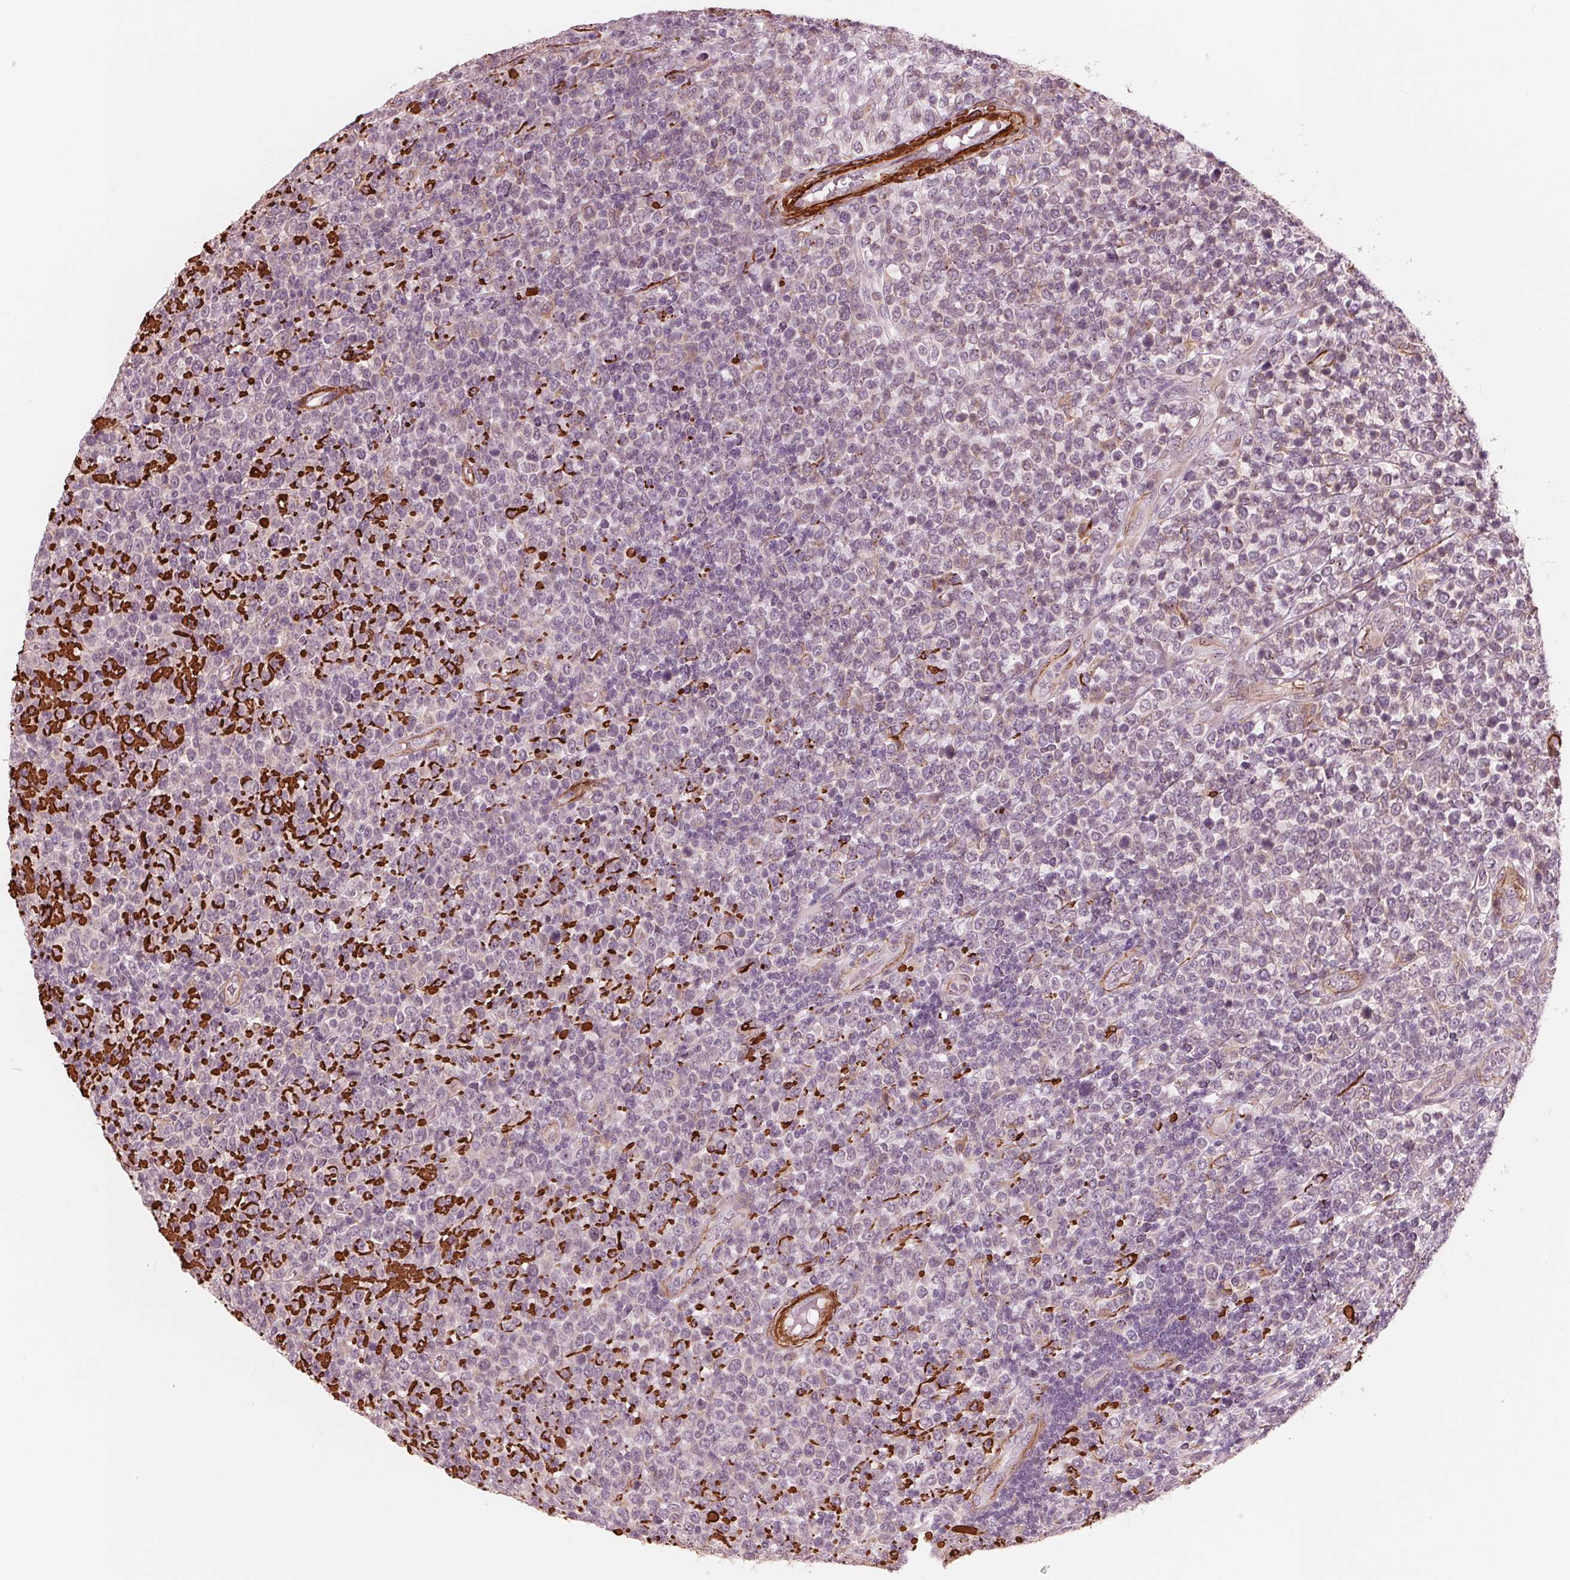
{"staining": {"intensity": "negative", "quantity": "none", "location": "none"}, "tissue": "lymphoma", "cell_type": "Tumor cells", "image_type": "cancer", "snomed": [{"axis": "morphology", "description": "Malignant lymphoma, non-Hodgkin's type, High grade"}, {"axis": "topography", "description": "Soft tissue"}], "caption": "High power microscopy image of an immunohistochemistry (IHC) image of lymphoma, revealing no significant expression in tumor cells.", "gene": "MIER3", "patient": {"sex": "female", "age": 56}}